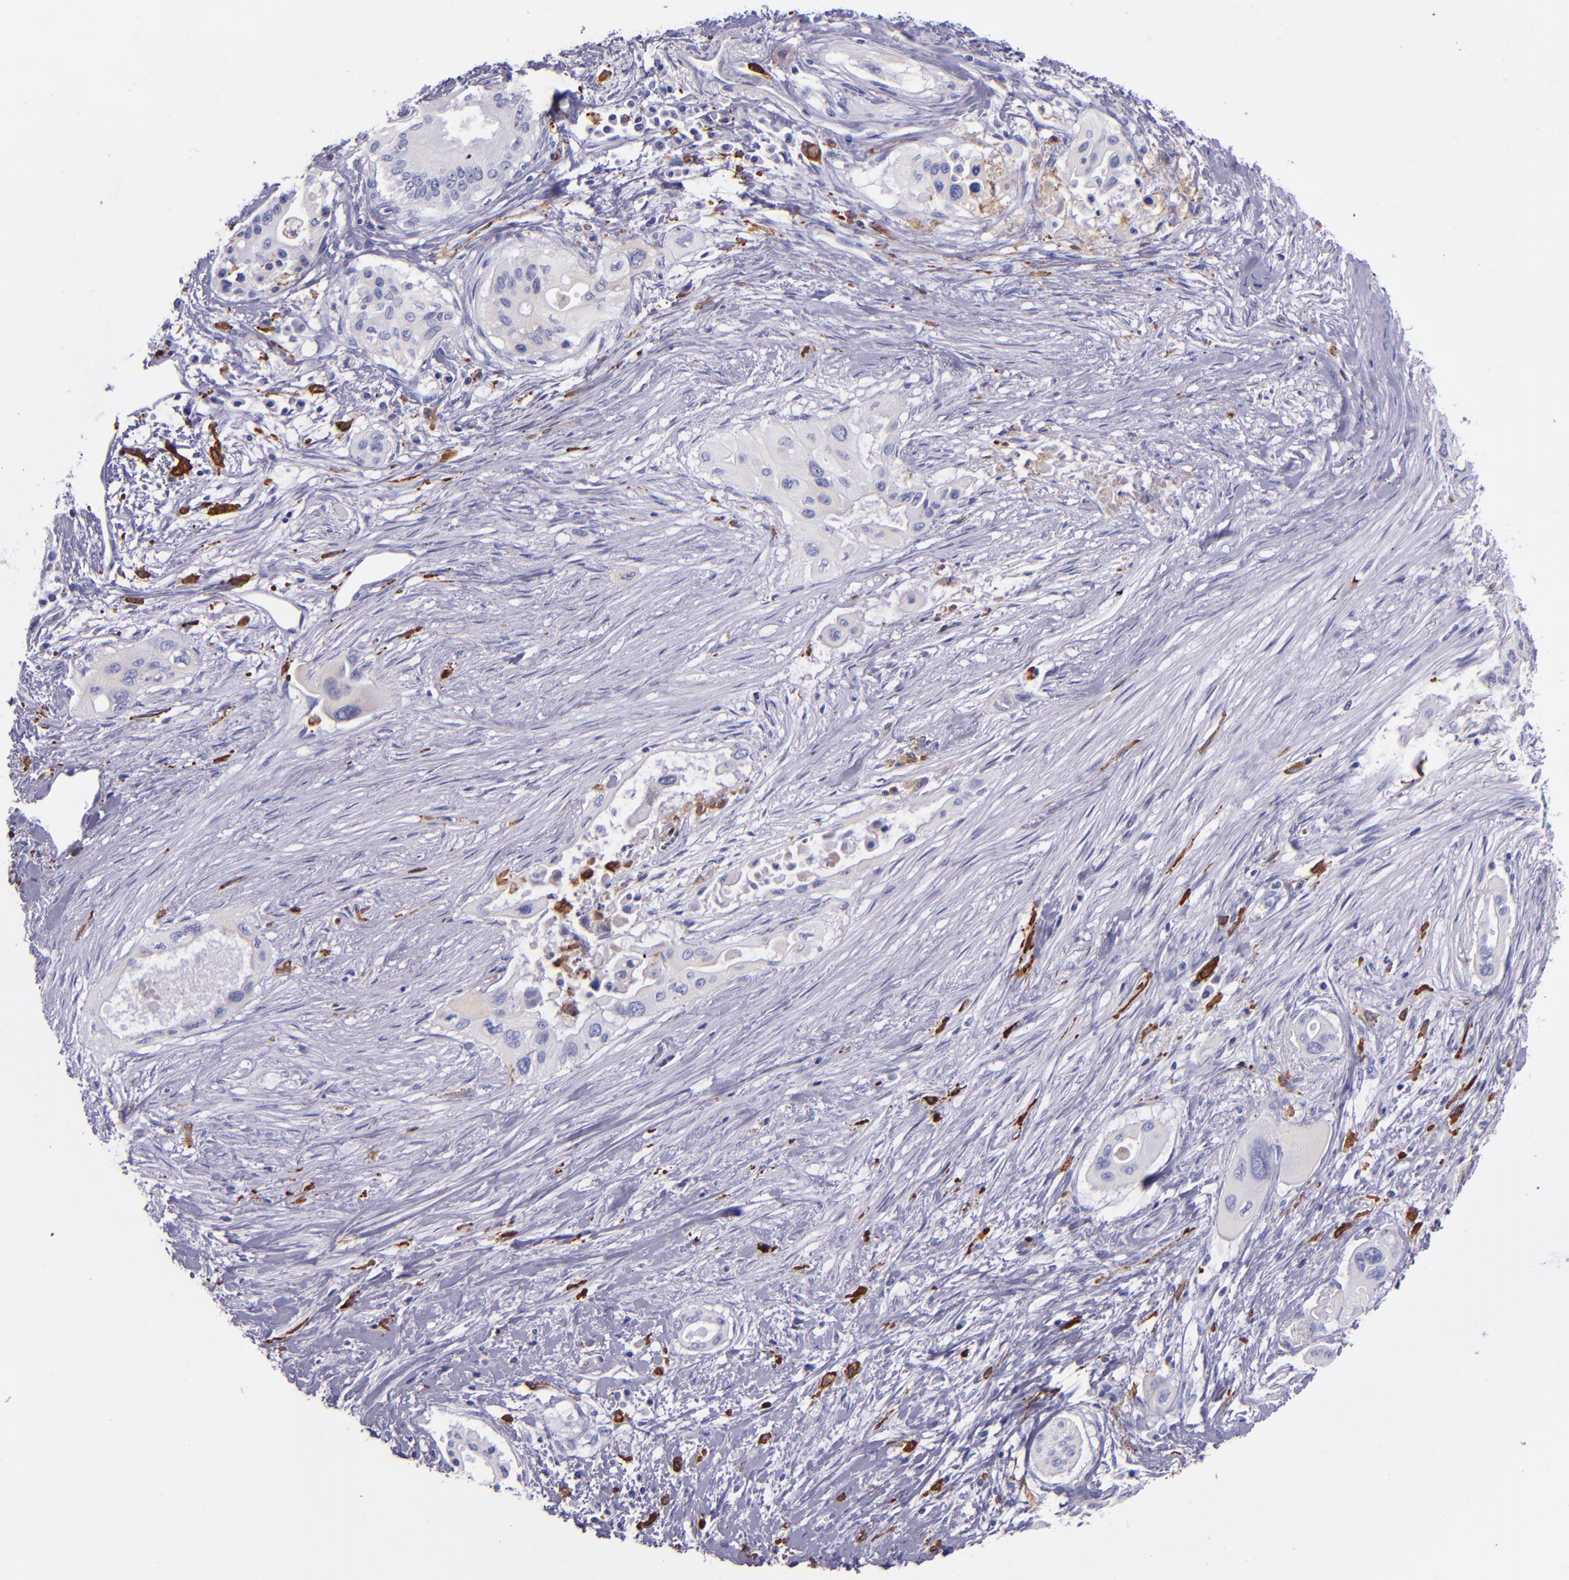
{"staining": {"intensity": "negative", "quantity": "none", "location": "none"}, "tissue": "pancreatic cancer", "cell_type": "Tumor cells", "image_type": "cancer", "snomed": [{"axis": "morphology", "description": "Adenocarcinoma, NOS"}, {"axis": "topography", "description": "Pancreas"}], "caption": "The immunohistochemistry (IHC) photomicrograph has no significant positivity in tumor cells of pancreatic cancer tissue.", "gene": "CD163", "patient": {"sex": "male", "age": 77}}